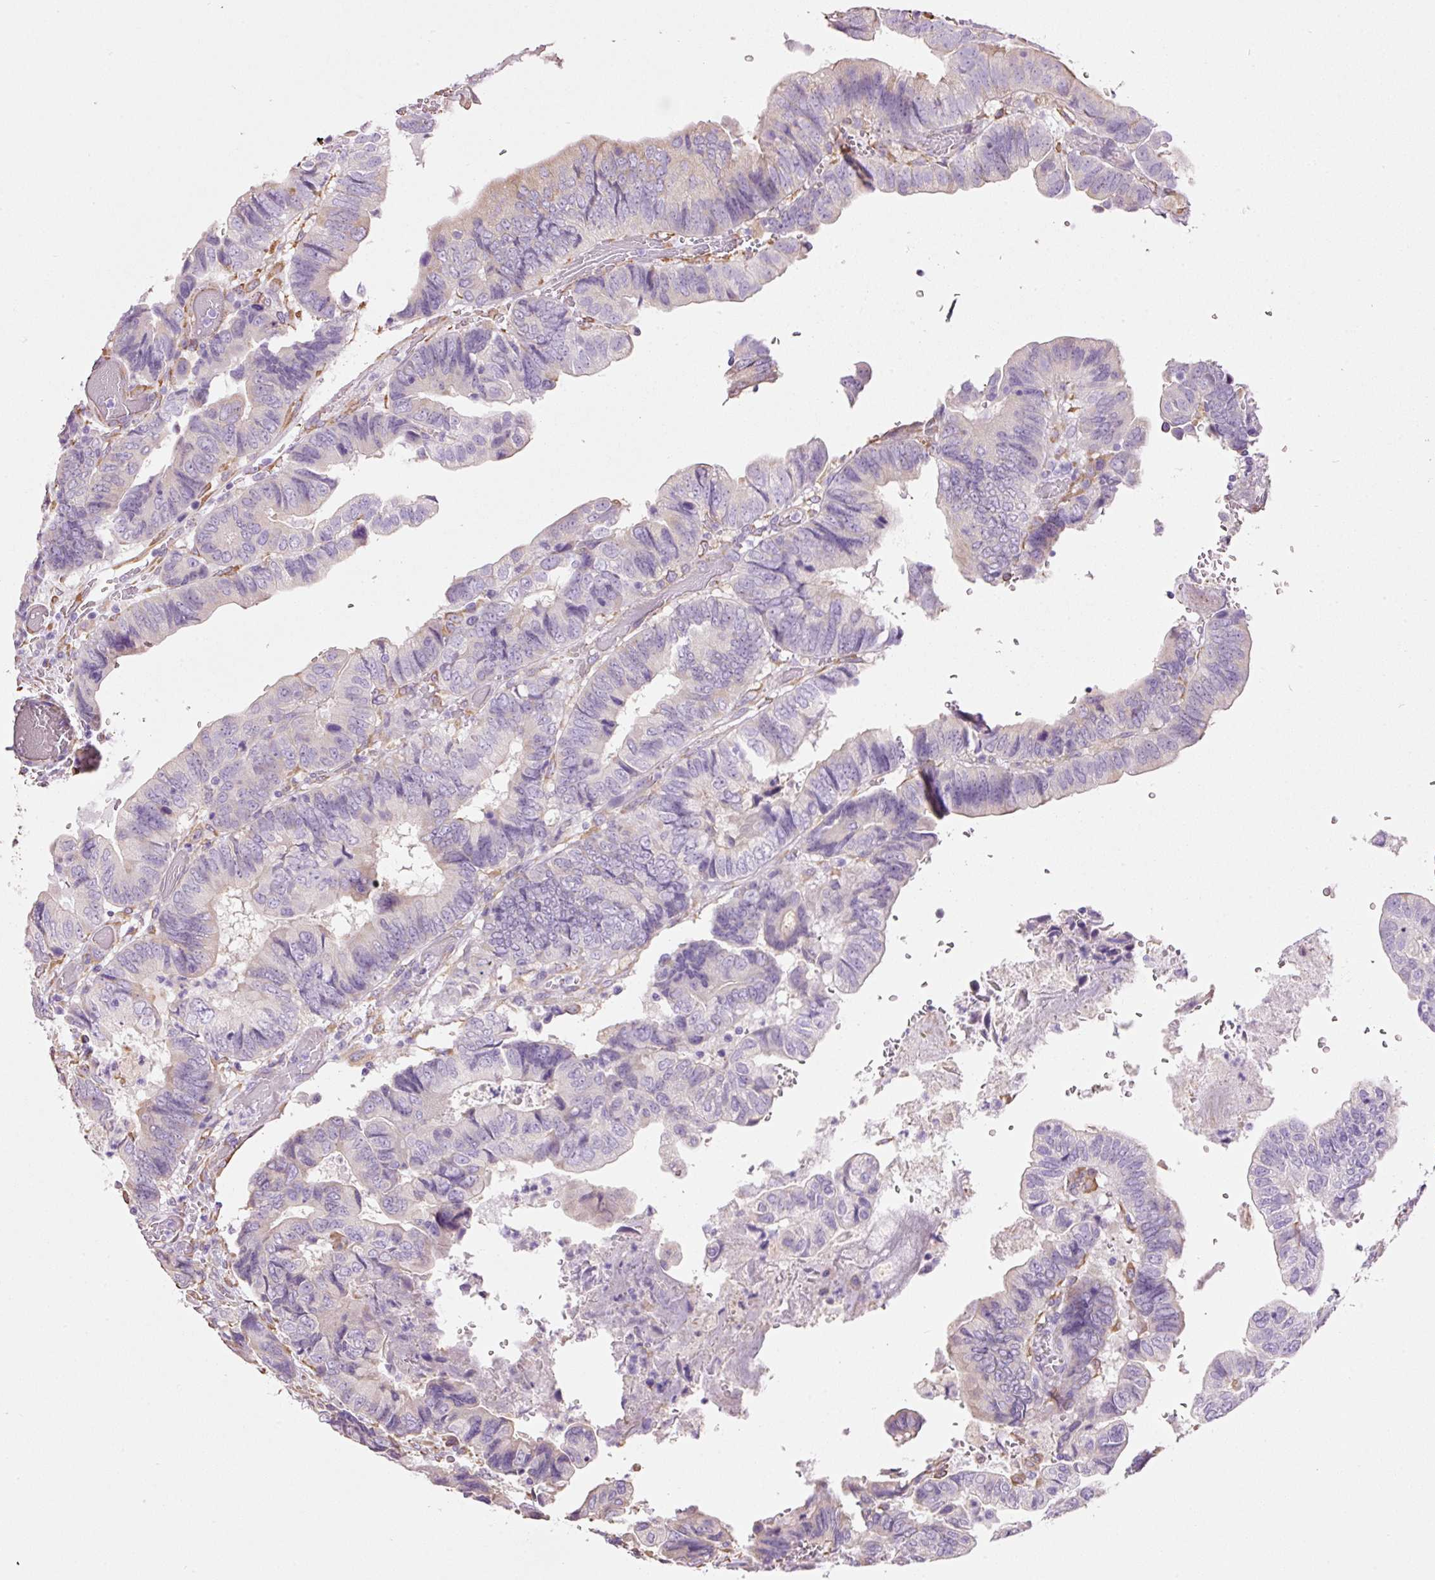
{"staining": {"intensity": "weak", "quantity": "<25%", "location": "cytoplasmic/membranous"}, "tissue": "colorectal cancer", "cell_type": "Tumor cells", "image_type": "cancer", "snomed": [{"axis": "morphology", "description": "Adenocarcinoma, NOS"}, {"axis": "topography", "description": "Colon"}], "caption": "Tumor cells are negative for brown protein staining in colorectal cancer. The staining was performed using DAB (3,3'-diaminobenzidine) to visualize the protein expression in brown, while the nuclei were stained in blue with hematoxylin (Magnification: 20x).", "gene": "GCG", "patient": {"sex": "male", "age": 85}}